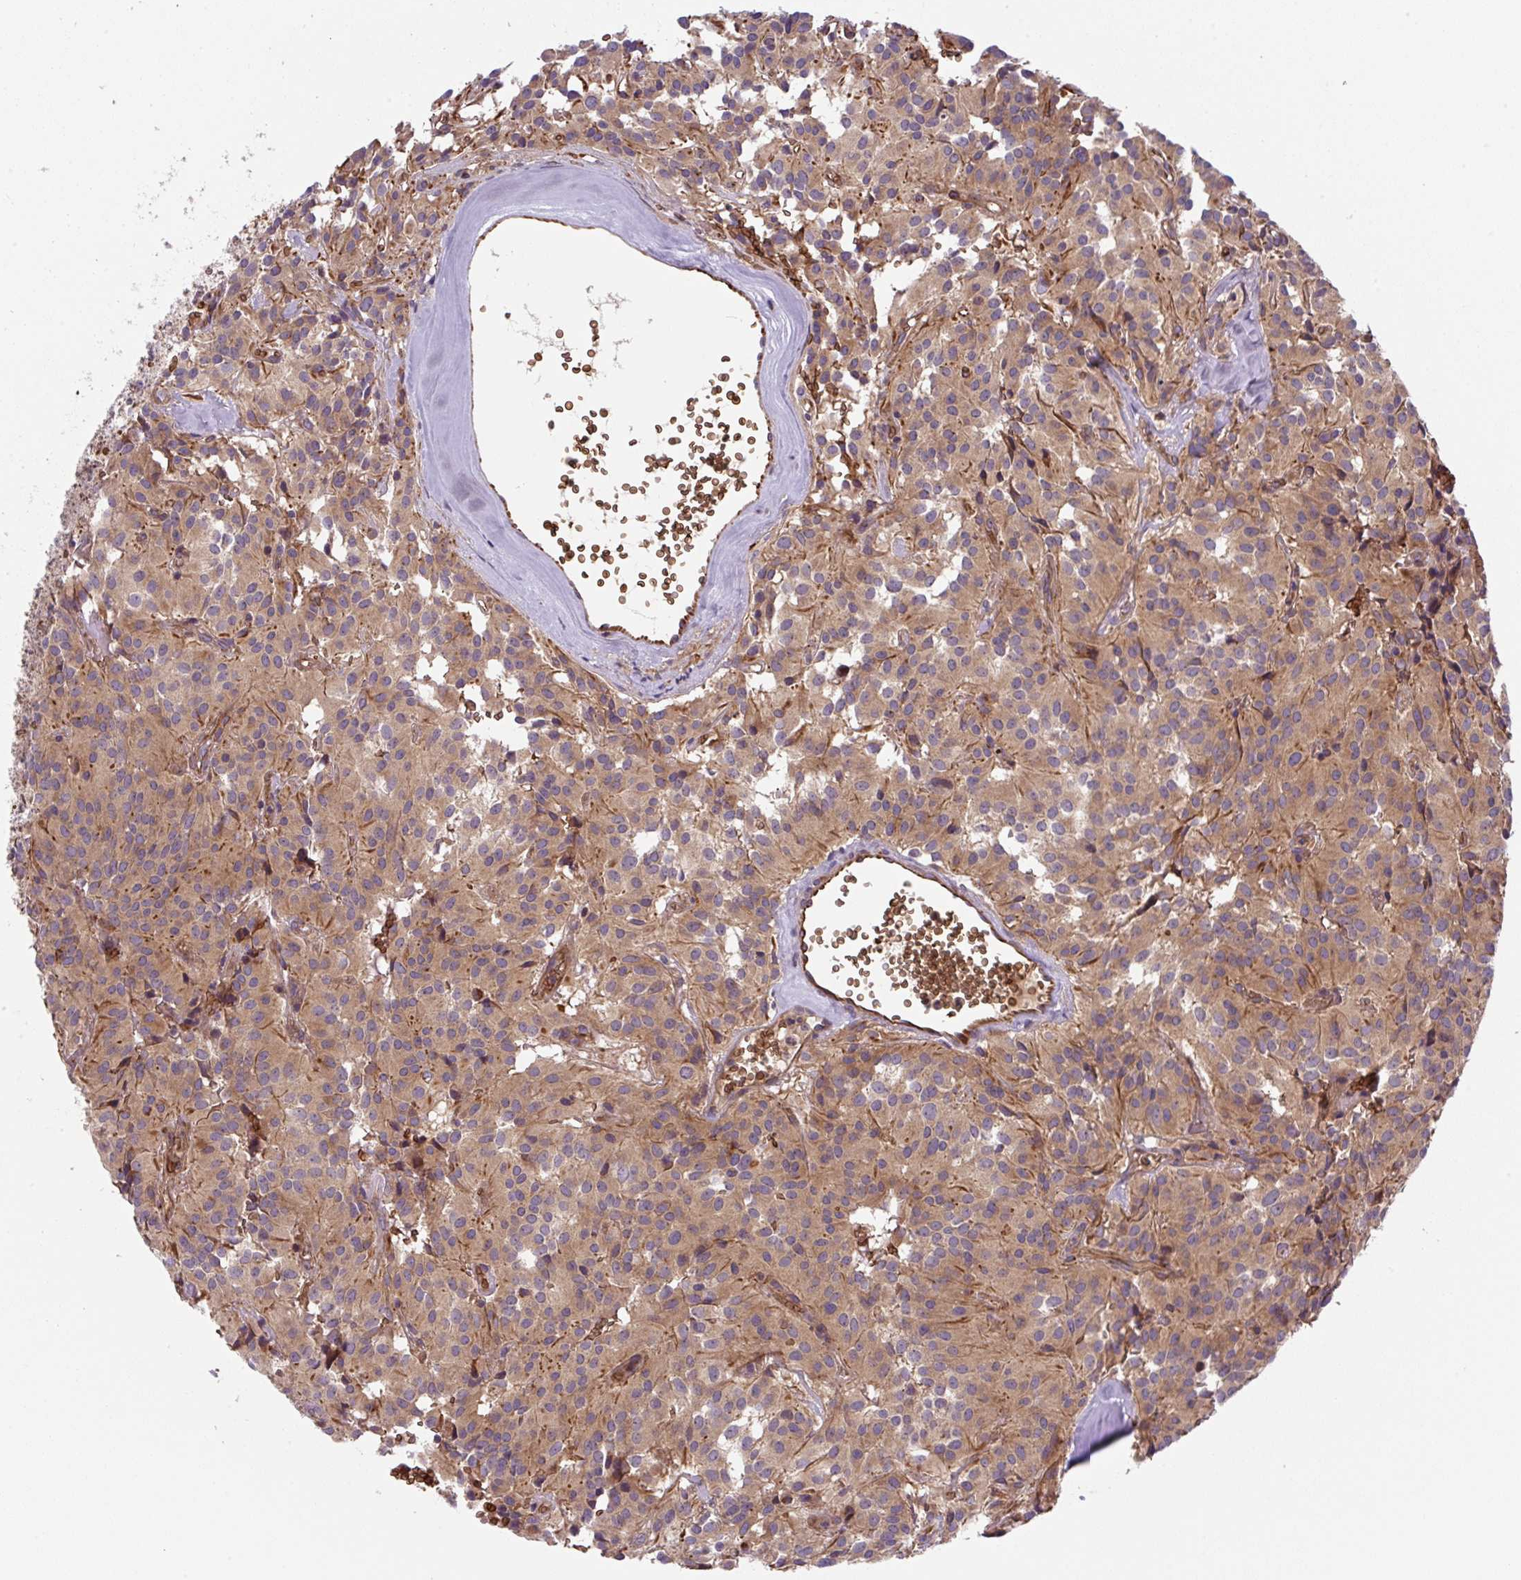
{"staining": {"intensity": "weak", "quantity": "25%-75%", "location": "cytoplasmic/membranous"}, "tissue": "glioma", "cell_type": "Tumor cells", "image_type": "cancer", "snomed": [{"axis": "morphology", "description": "Glioma, malignant, Low grade"}, {"axis": "topography", "description": "Brain"}], "caption": "A brown stain highlights weak cytoplasmic/membranous positivity of a protein in human glioma tumor cells.", "gene": "APOBEC3D", "patient": {"sex": "male", "age": 42}}